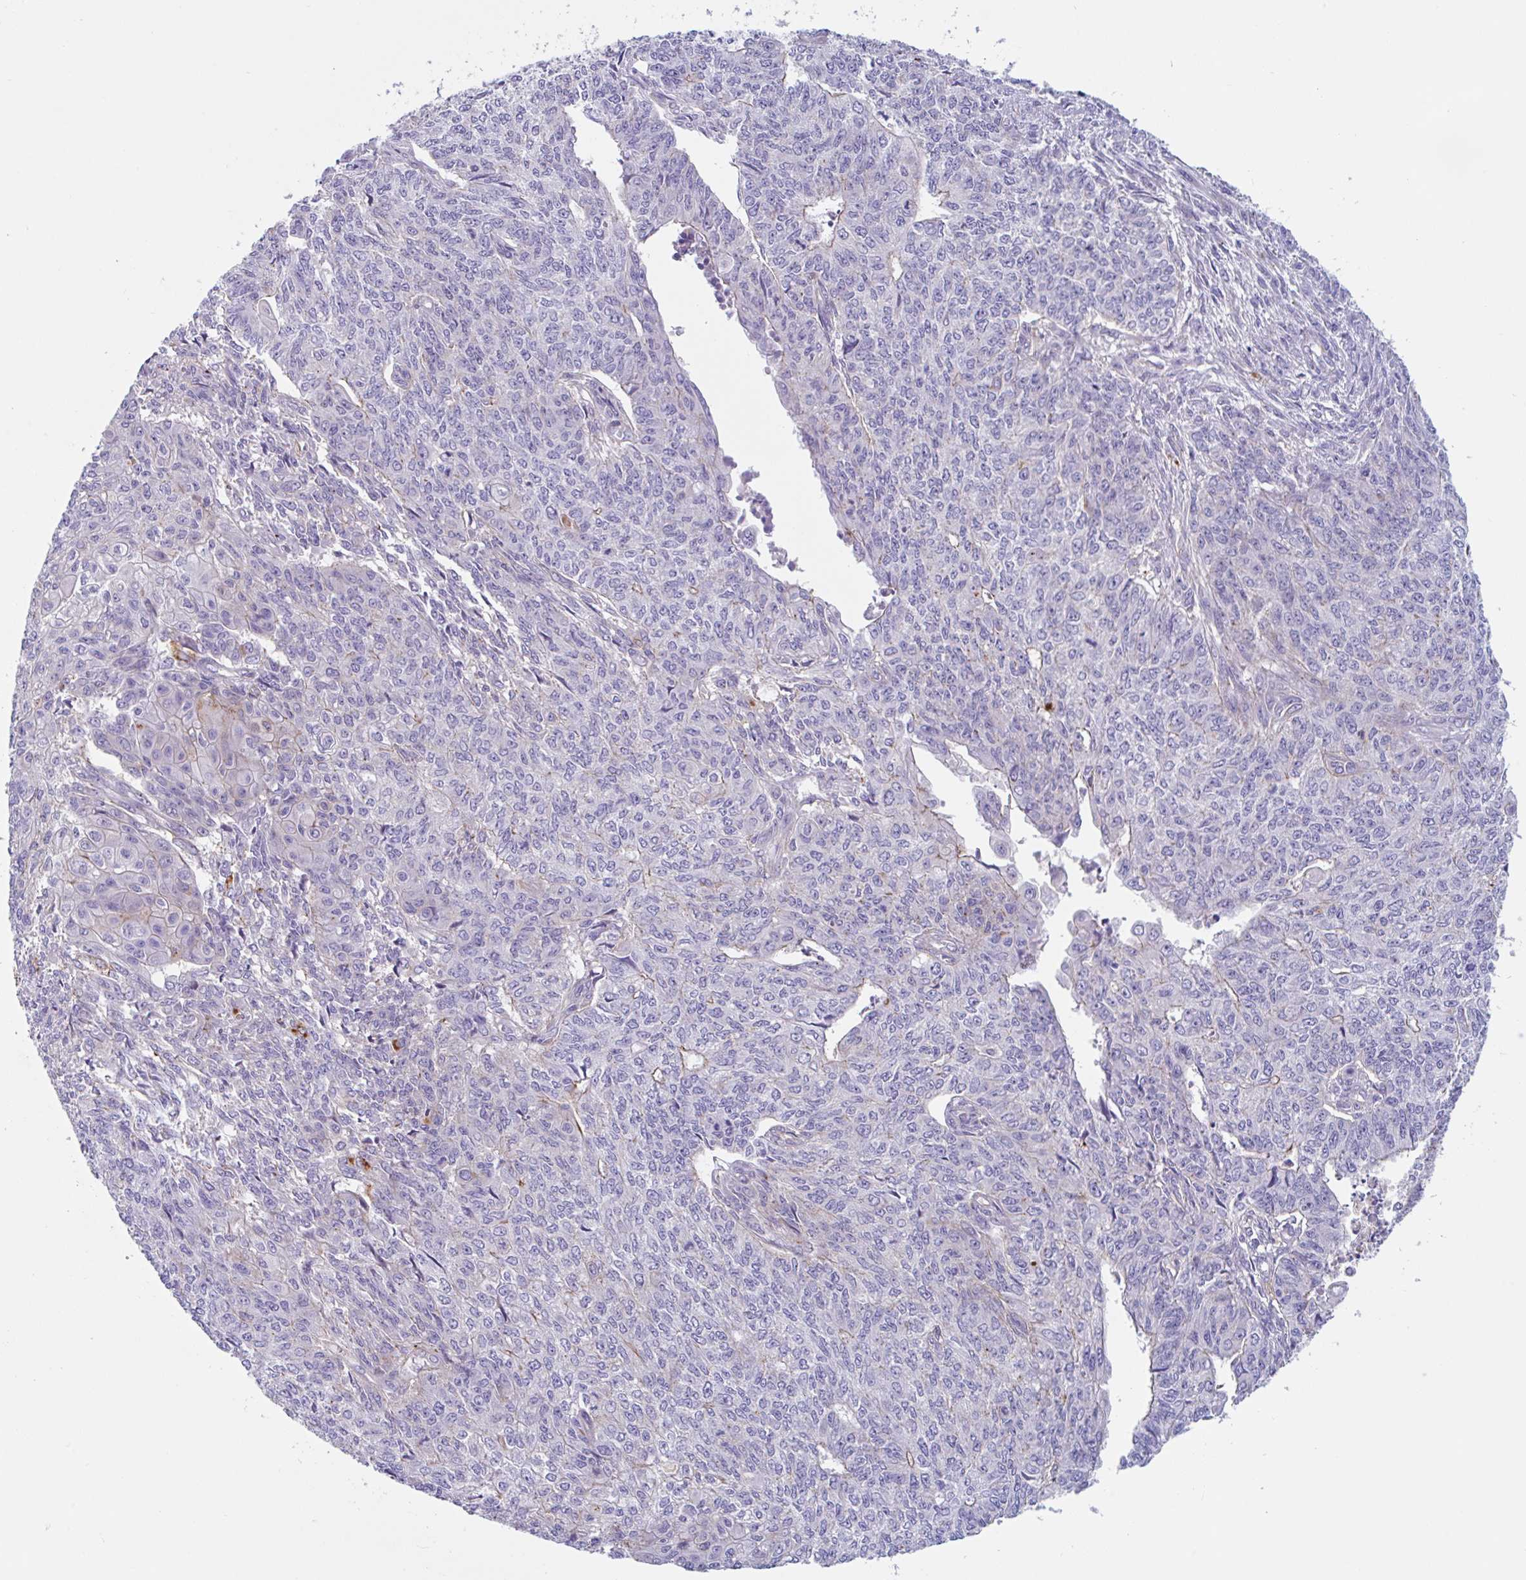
{"staining": {"intensity": "weak", "quantity": "<25%", "location": "cytoplasmic/membranous"}, "tissue": "endometrial cancer", "cell_type": "Tumor cells", "image_type": "cancer", "snomed": [{"axis": "morphology", "description": "Adenocarcinoma, NOS"}, {"axis": "topography", "description": "Endometrium"}], "caption": "Immunohistochemical staining of endometrial adenocarcinoma reveals no significant staining in tumor cells.", "gene": "LENG9", "patient": {"sex": "female", "age": 32}}